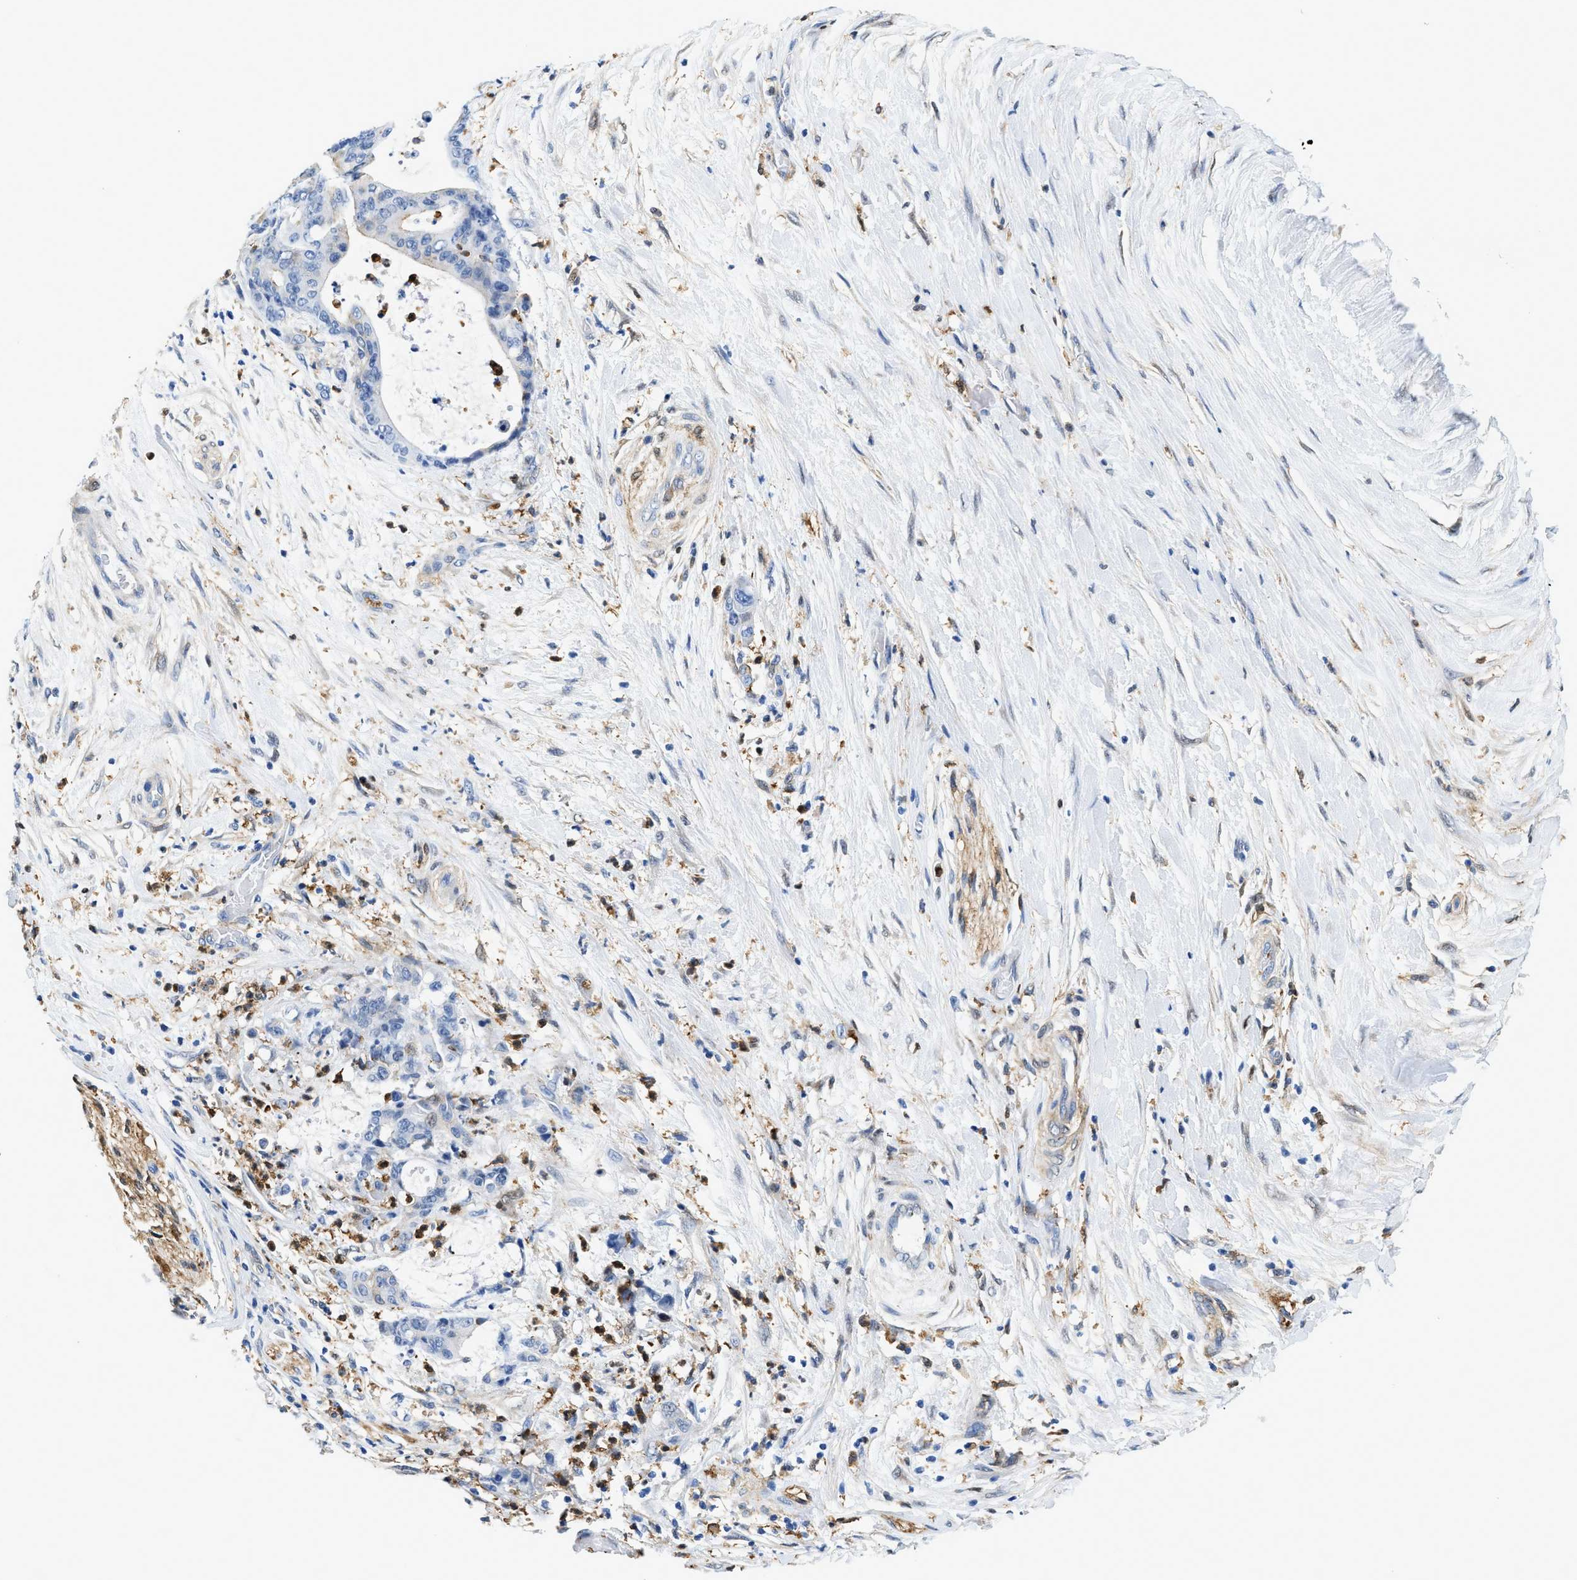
{"staining": {"intensity": "negative", "quantity": "none", "location": "none"}, "tissue": "liver cancer", "cell_type": "Tumor cells", "image_type": "cancer", "snomed": [{"axis": "morphology", "description": "Normal tissue, NOS"}, {"axis": "morphology", "description": "Cholangiocarcinoma"}, {"axis": "topography", "description": "Liver"}, {"axis": "topography", "description": "Peripheral nerve tissue"}], "caption": "This is a micrograph of immunohistochemistry staining of liver cholangiocarcinoma, which shows no positivity in tumor cells.", "gene": "GSN", "patient": {"sex": "female", "age": 73}}